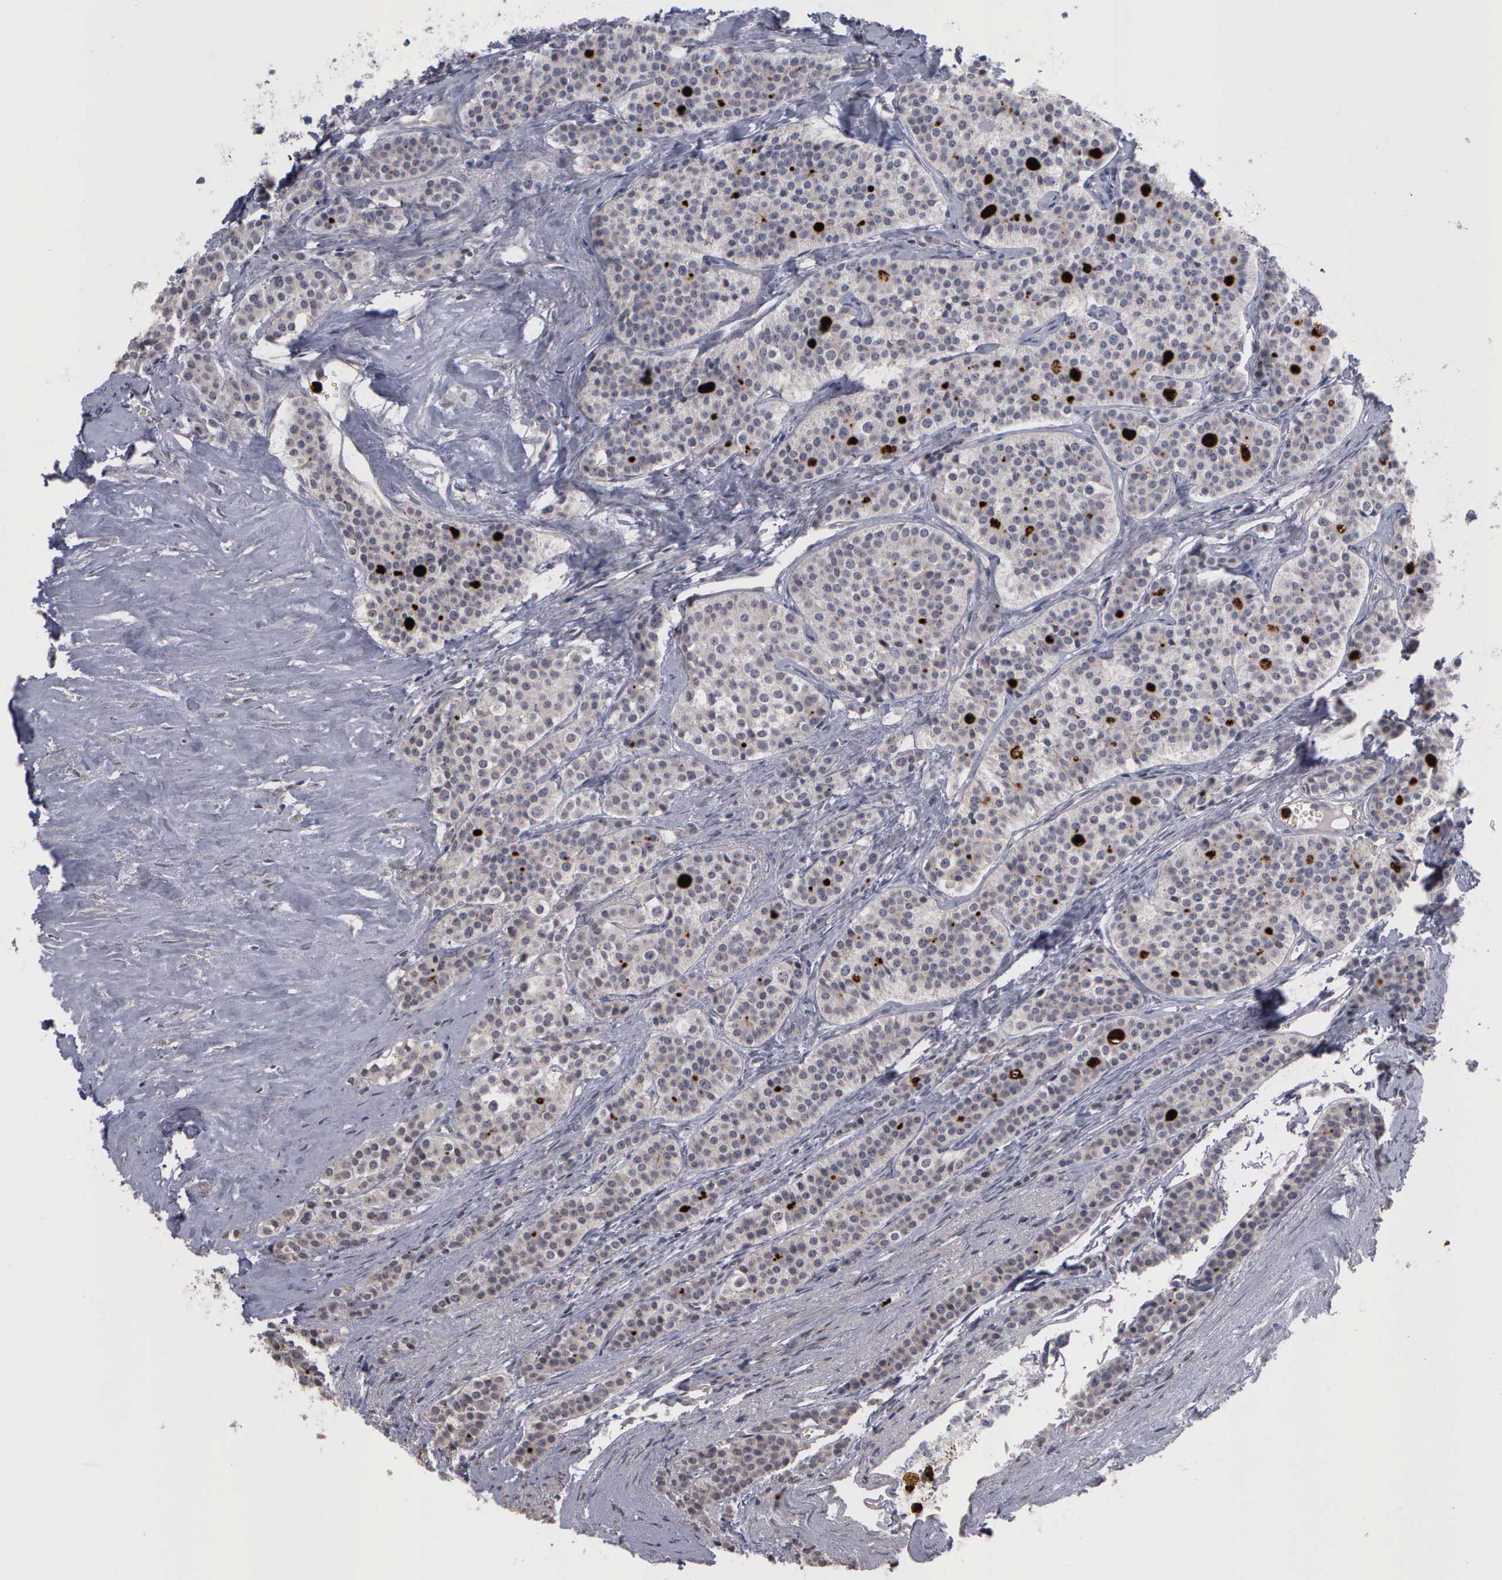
{"staining": {"intensity": "negative", "quantity": "none", "location": "none"}, "tissue": "carcinoid", "cell_type": "Tumor cells", "image_type": "cancer", "snomed": [{"axis": "morphology", "description": "Carcinoid, malignant, NOS"}, {"axis": "topography", "description": "Small intestine"}], "caption": "Malignant carcinoid stained for a protein using immunohistochemistry exhibits no expression tumor cells.", "gene": "MMP9", "patient": {"sex": "male", "age": 63}}